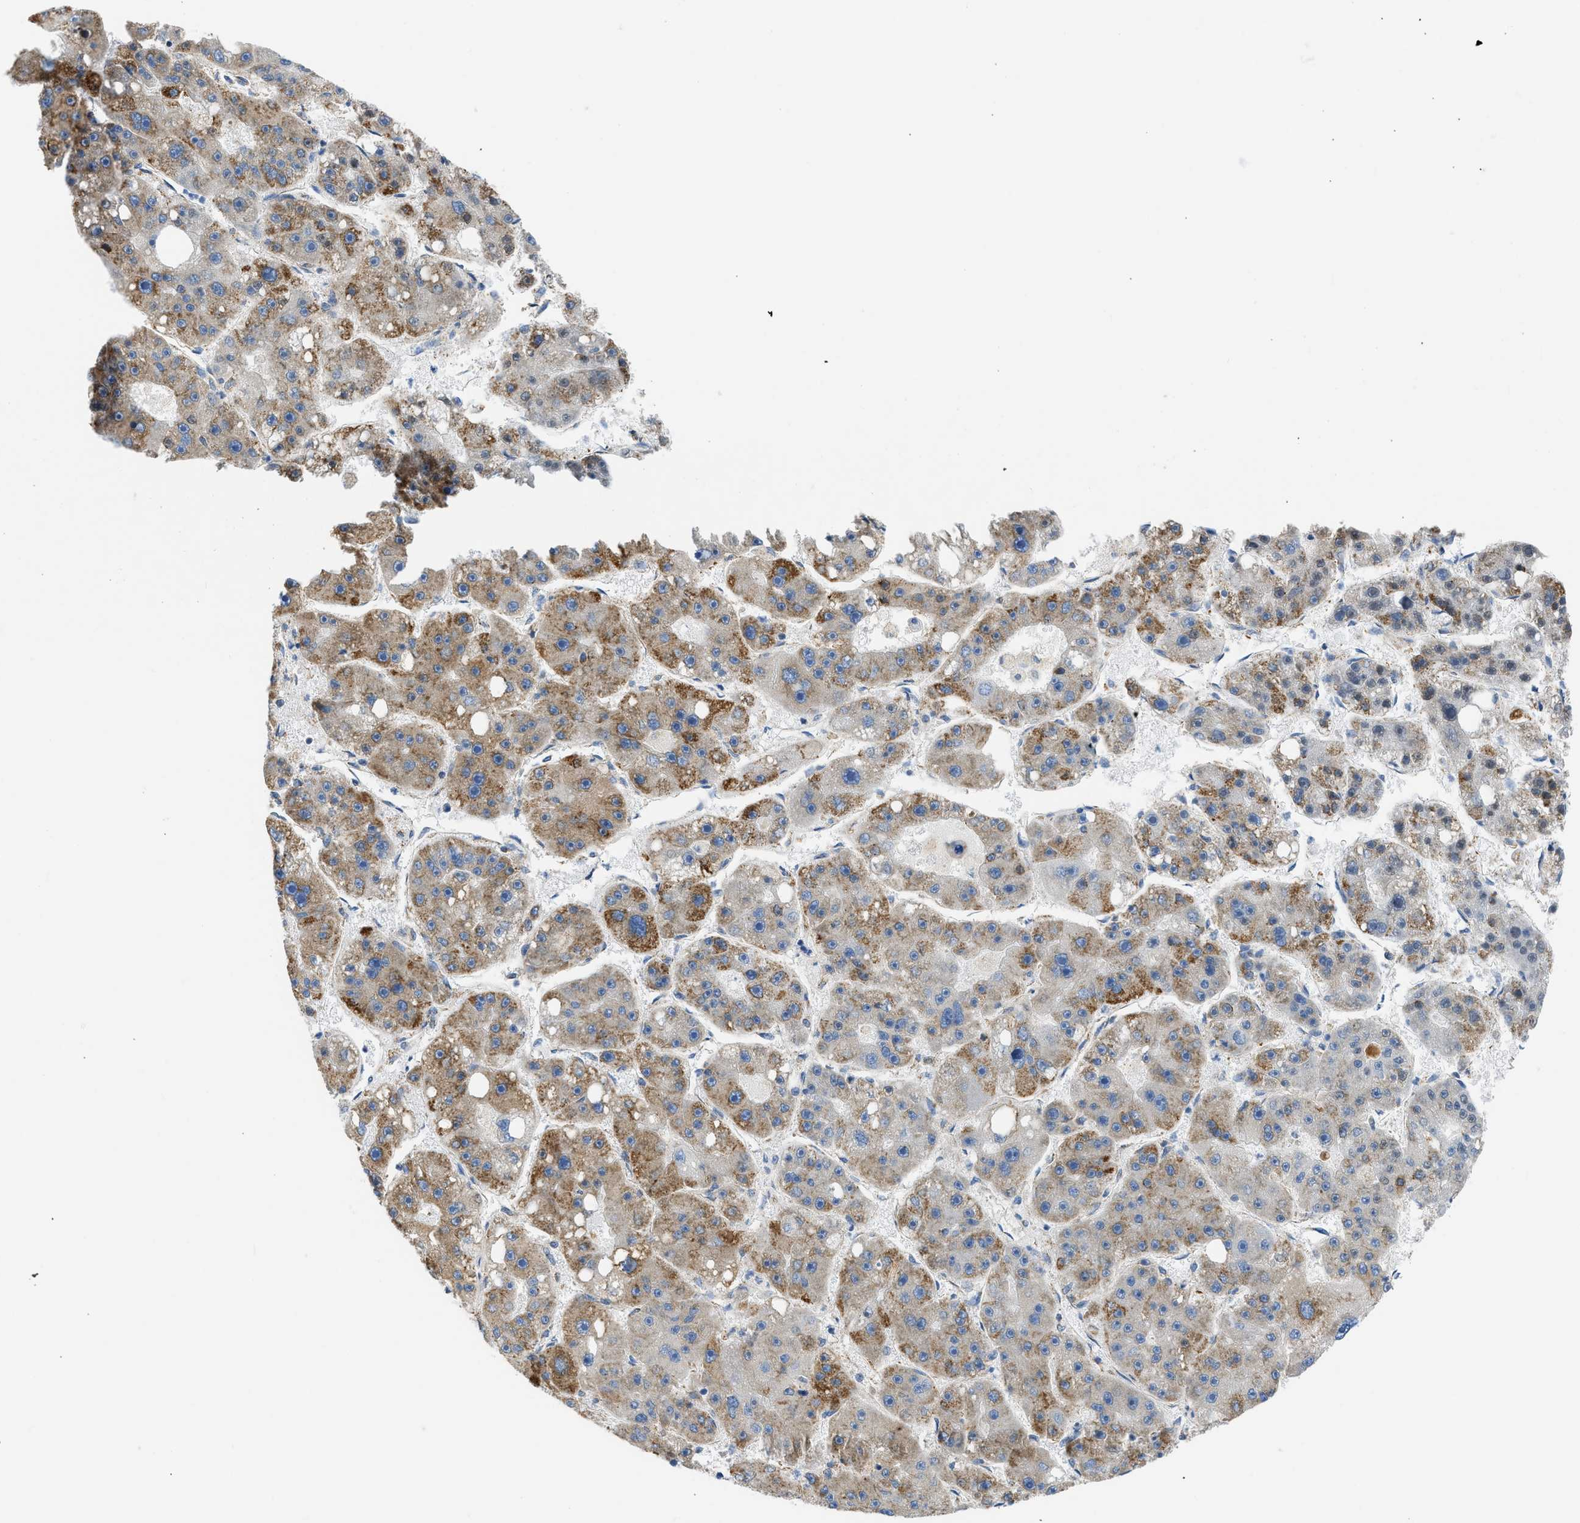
{"staining": {"intensity": "moderate", "quantity": ">75%", "location": "cytoplasmic/membranous"}, "tissue": "liver cancer", "cell_type": "Tumor cells", "image_type": "cancer", "snomed": [{"axis": "morphology", "description": "Carcinoma, Hepatocellular, NOS"}, {"axis": "topography", "description": "Liver"}], "caption": "Protein positivity by IHC shows moderate cytoplasmic/membranous positivity in about >75% of tumor cells in liver cancer.", "gene": "CAMKK2", "patient": {"sex": "female", "age": 61}}